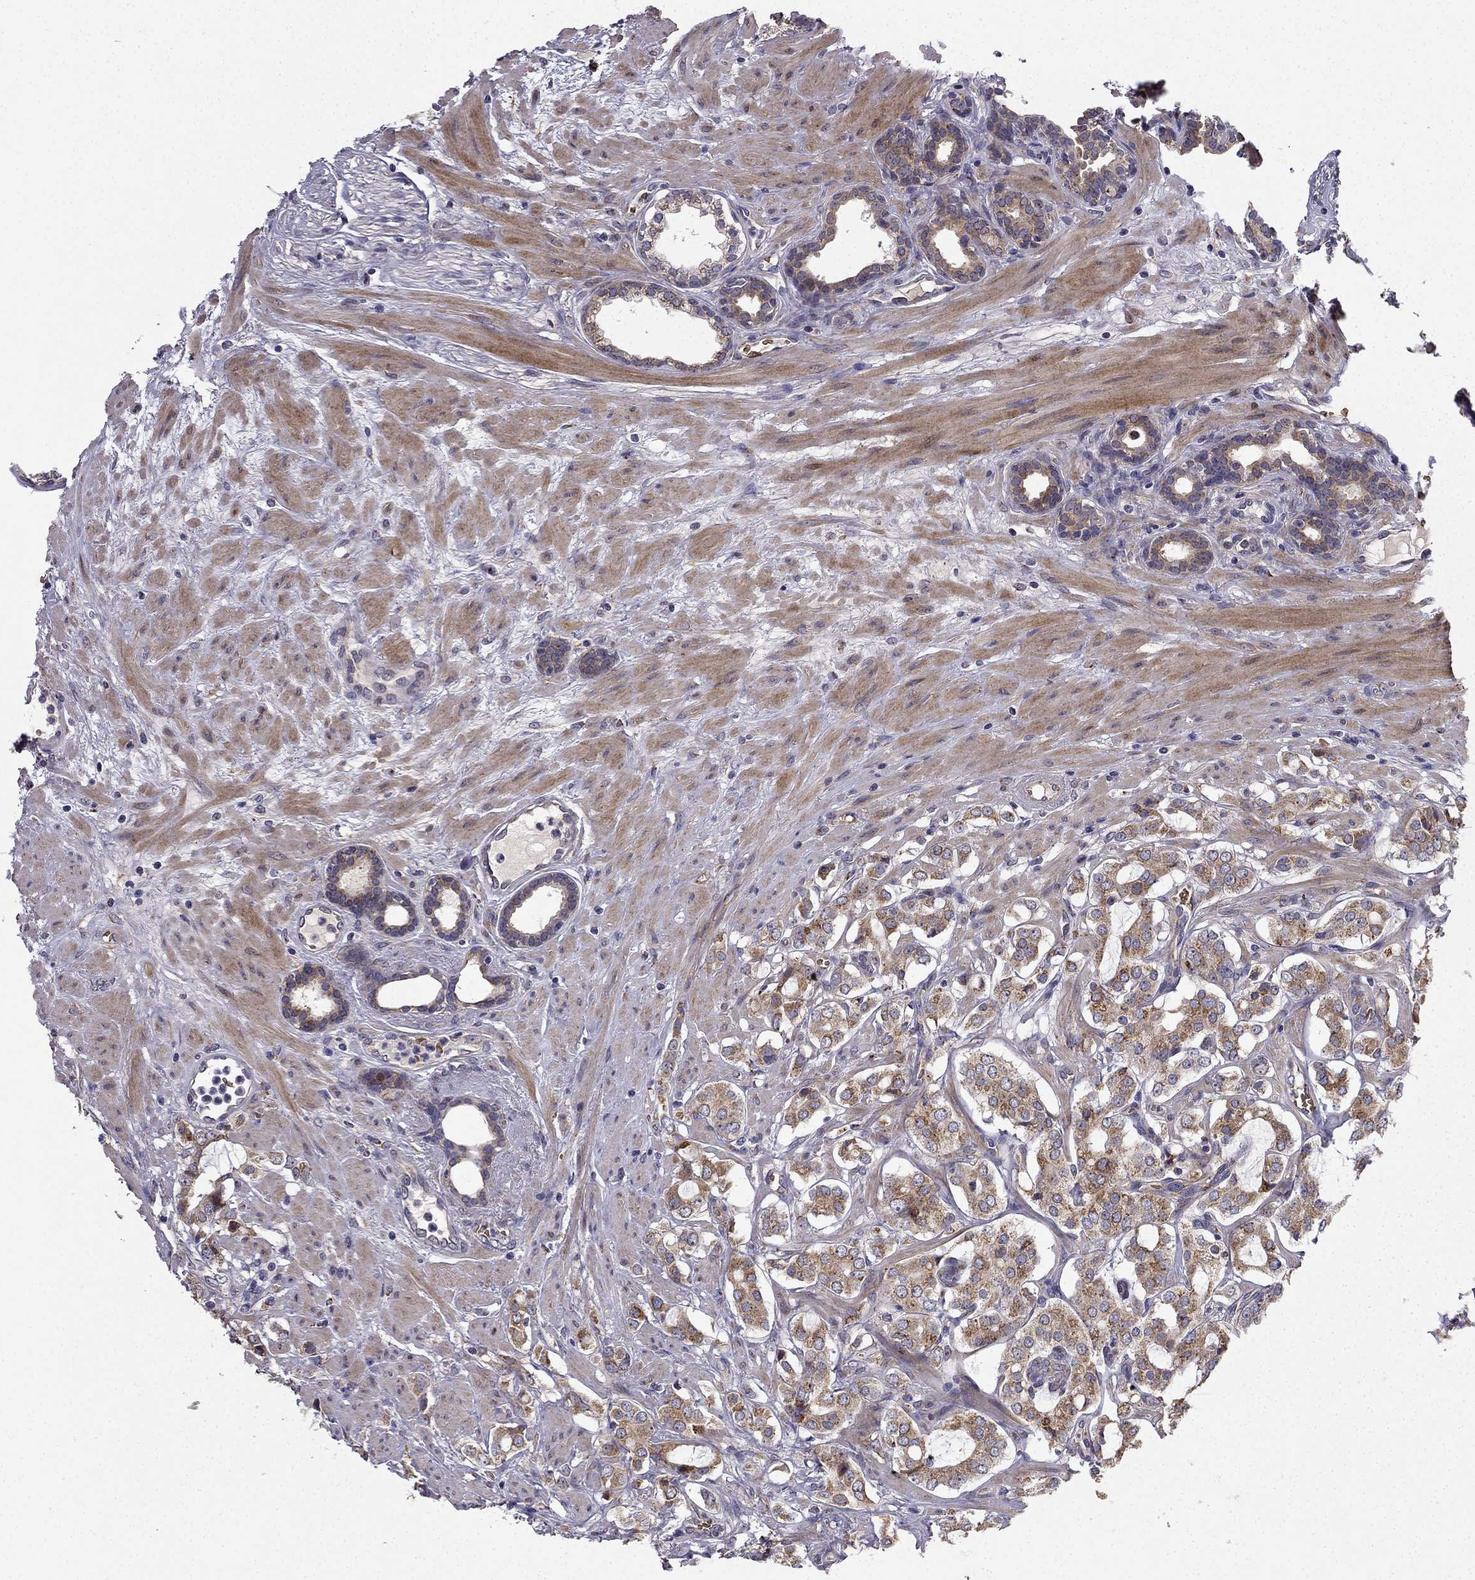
{"staining": {"intensity": "moderate", "quantity": "25%-75%", "location": "cytoplasmic/membranous"}, "tissue": "prostate cancer", "cell_type": "Tumor cells", "image_type": "cancer", "snomed": [{"axis": "morphology", "description": "Adenocarcinoma, NOS"}, {"axis": "topography", "description": "Prostate"}], "caption": "Immunohistochemistry (DAB) staining of prostate cancer displays moderate cytoplasmic/membranous protein positivity in about 25%-75% of tumor cells.", "gene": "B4GALT7", "patient": {"sex": "male", "age": 66}}